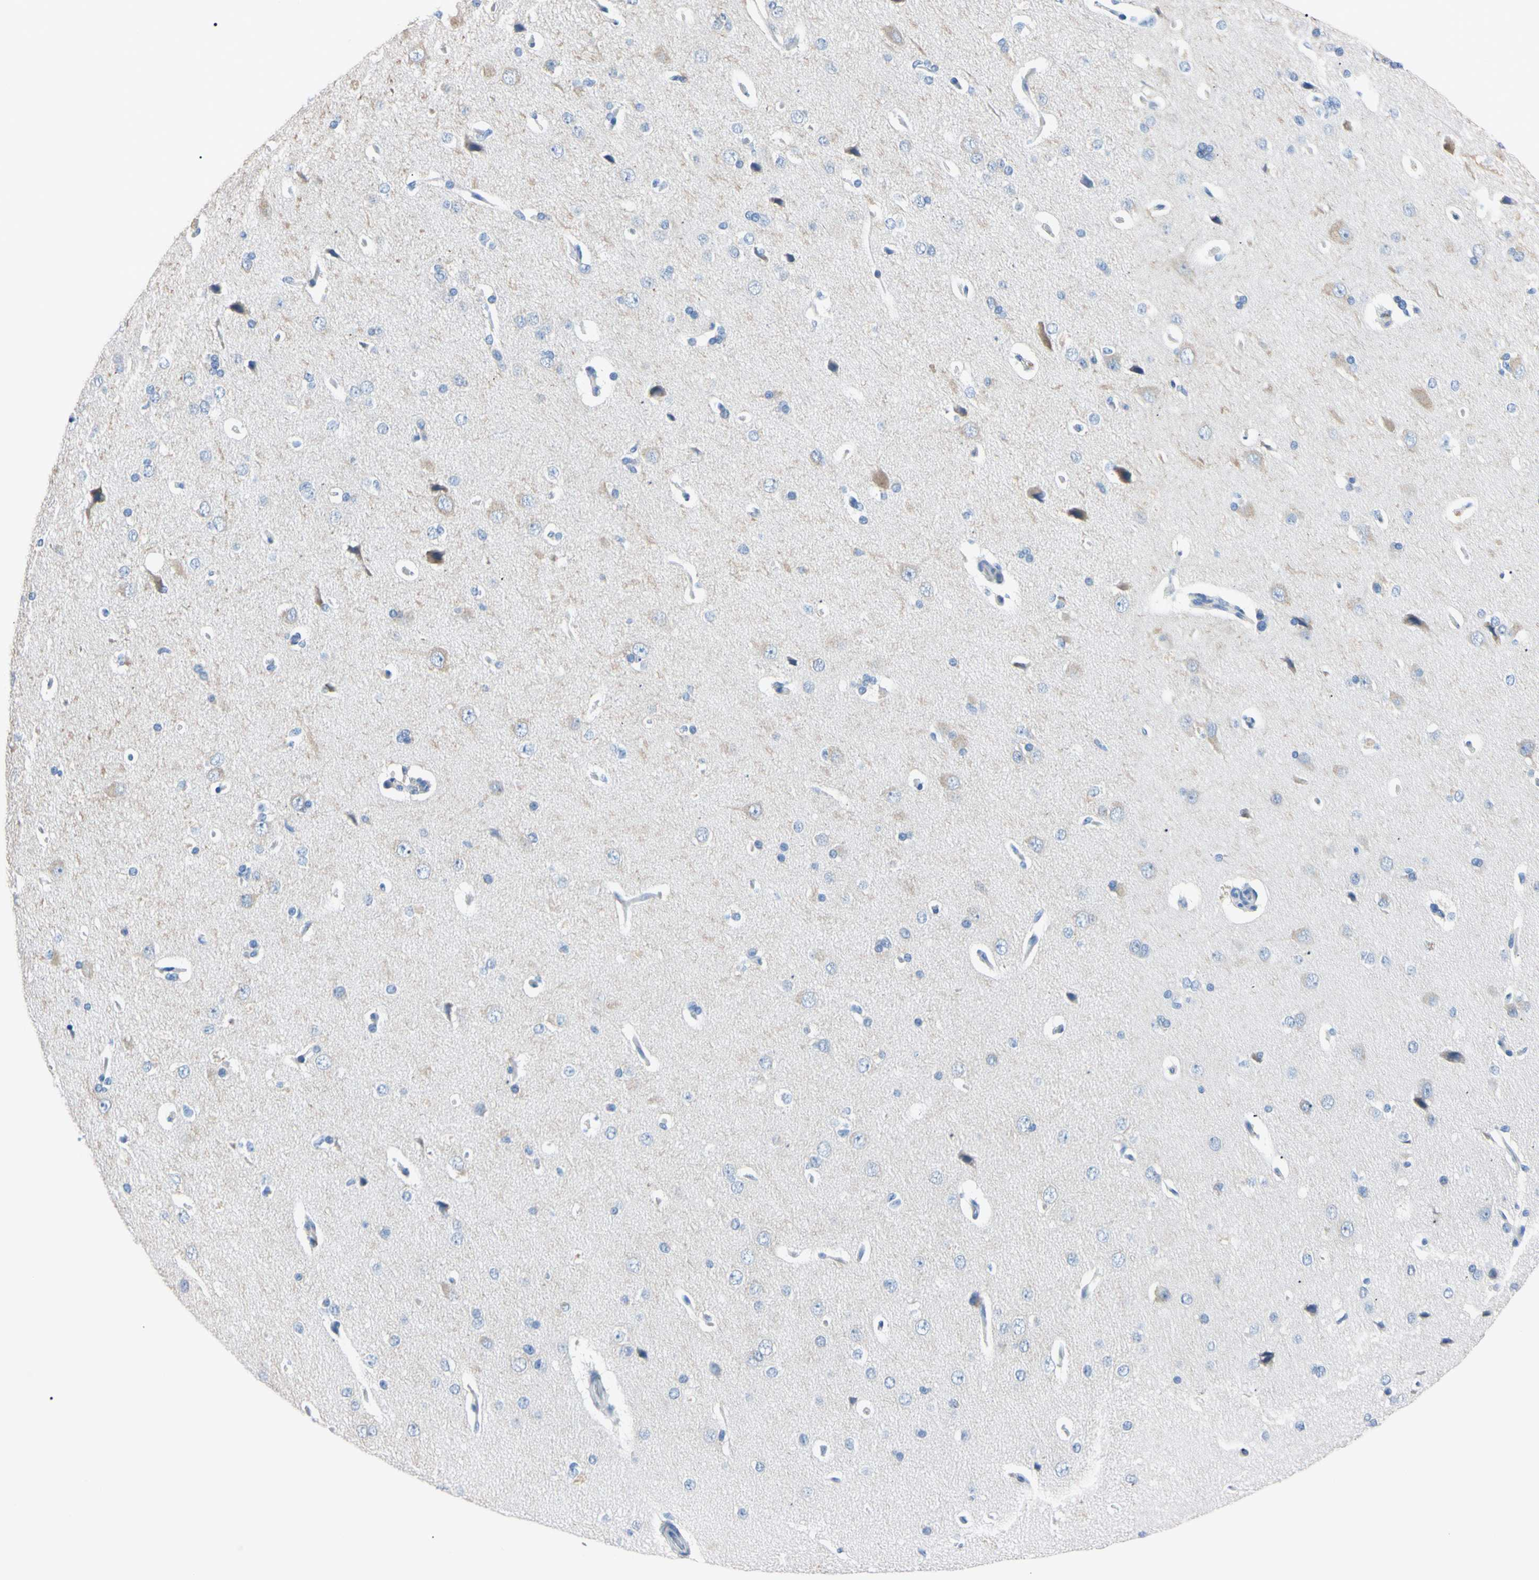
{"staining": {"intensity": "negative", "quantity": "none", "location": "none"}, "tissue": "cerebral cortex", "cell_type": "Endothelial cells", "image_type": "normal", "snomed": [{"axis": "morphology", "description": "Normal tissue, NOS"}, {"axis": "topography", "description": "Cerebral cortex"}], "caption": "Endothelial cells are negative for protein expression in unremarkable human cerebral cortex. The staining was performed using DAB to visualize the protein expression in brown, while the nuclei were stained in blue with hematoxylin (Magnification: 20x).", "gene": "PNKD", "patient": {"sex": "male", "age": 62}}